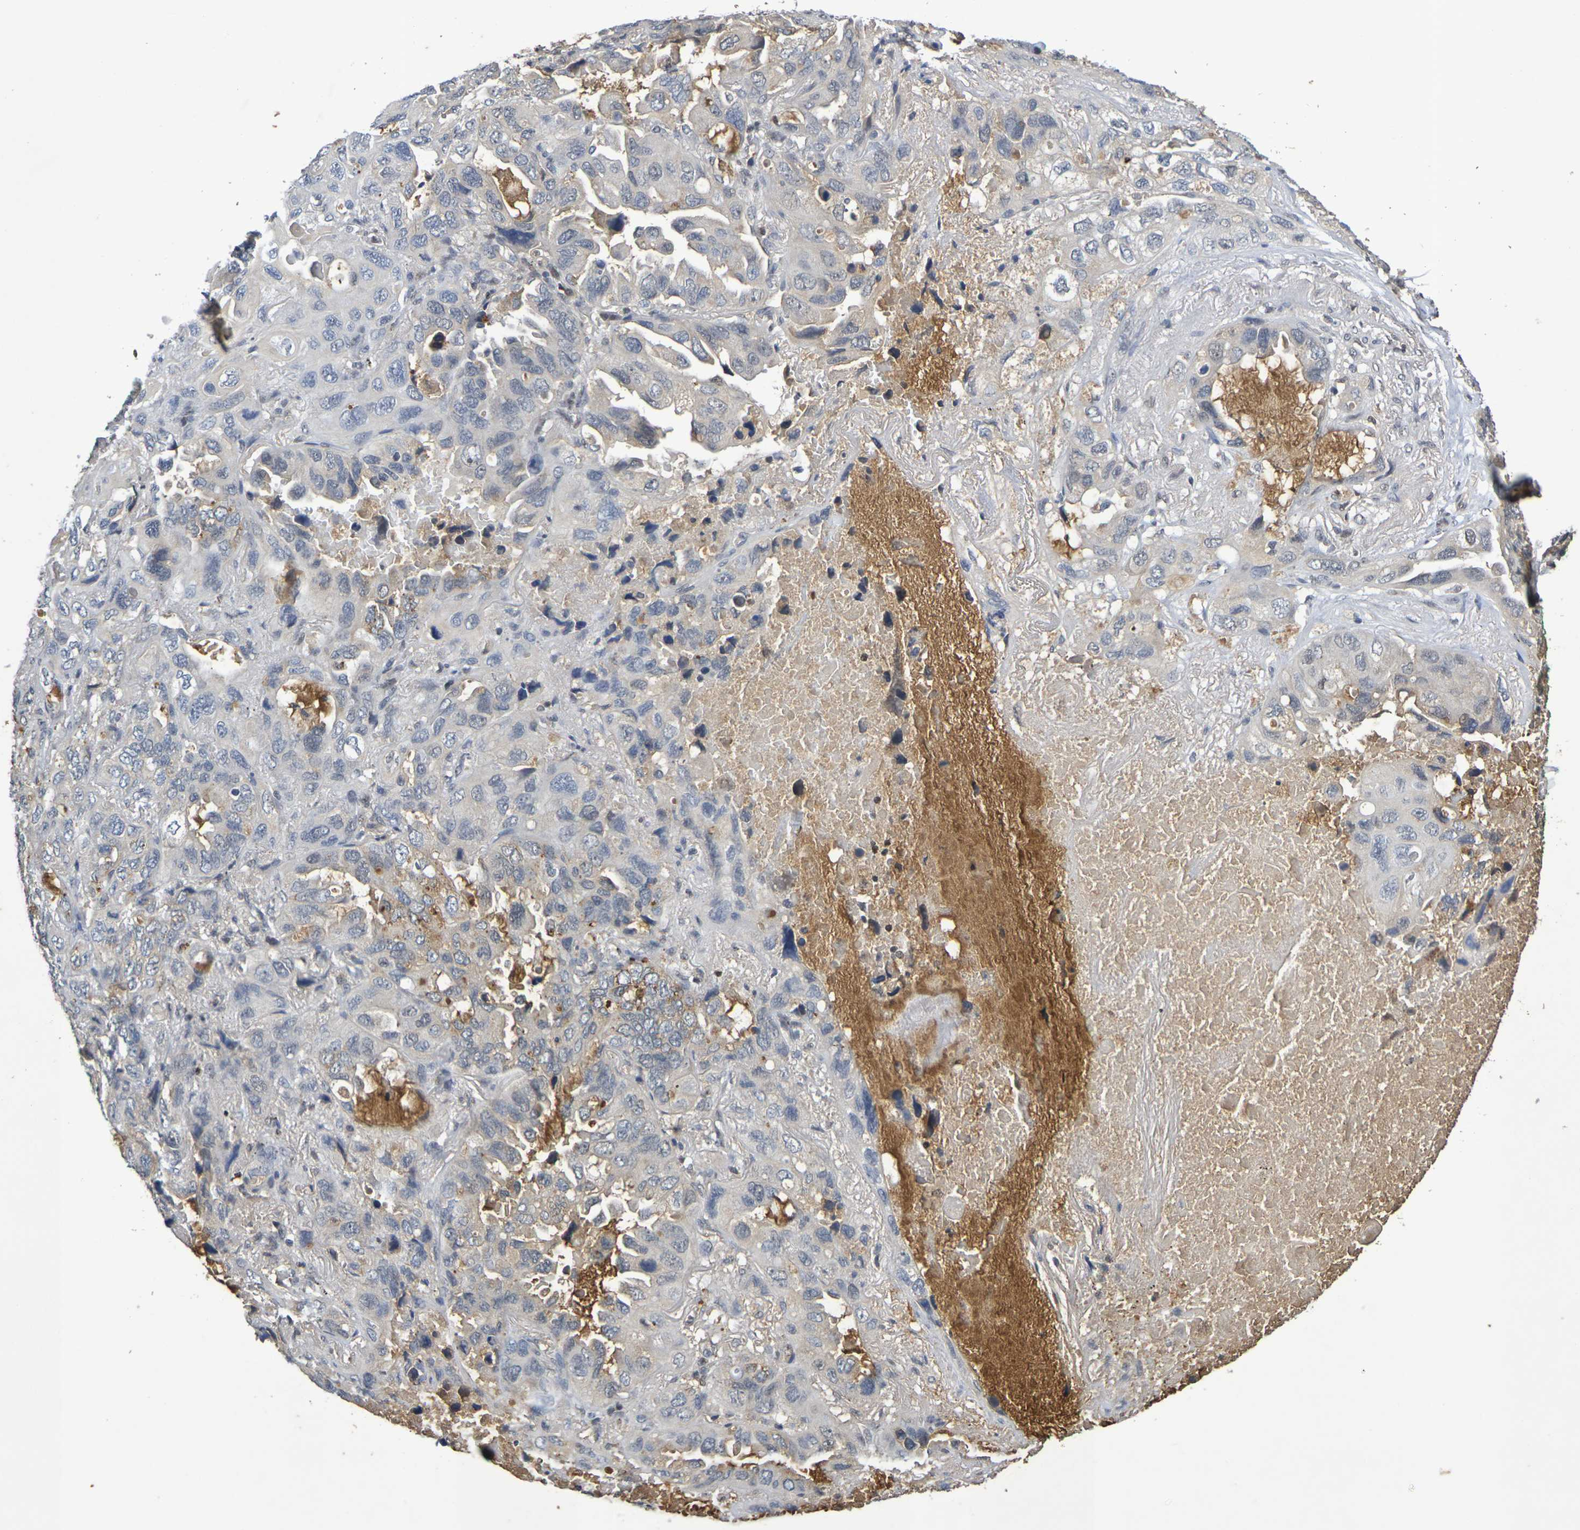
{"staining": {"intensity": "moderate", "quantity": "<25%", "location": "cytoplasmic/membranous"}, "tissue": "lung cancer", "cell_type": "Tumor cells", "image_type": "cancer", "snomed": [{"axis": "morphology", "description": "Squamous cell carcinoma, NOS"}, {"axis": "topography", "description": "Lung"}], "caption": "Human squamous cell carcinoma (lung) stained with a brown dye exhibits moderate cytoplasmic/membranous positive positivity in about <25% of tumor cells.", "gene": "TERF2", "patient": {"sex": "female", "age": 73}}